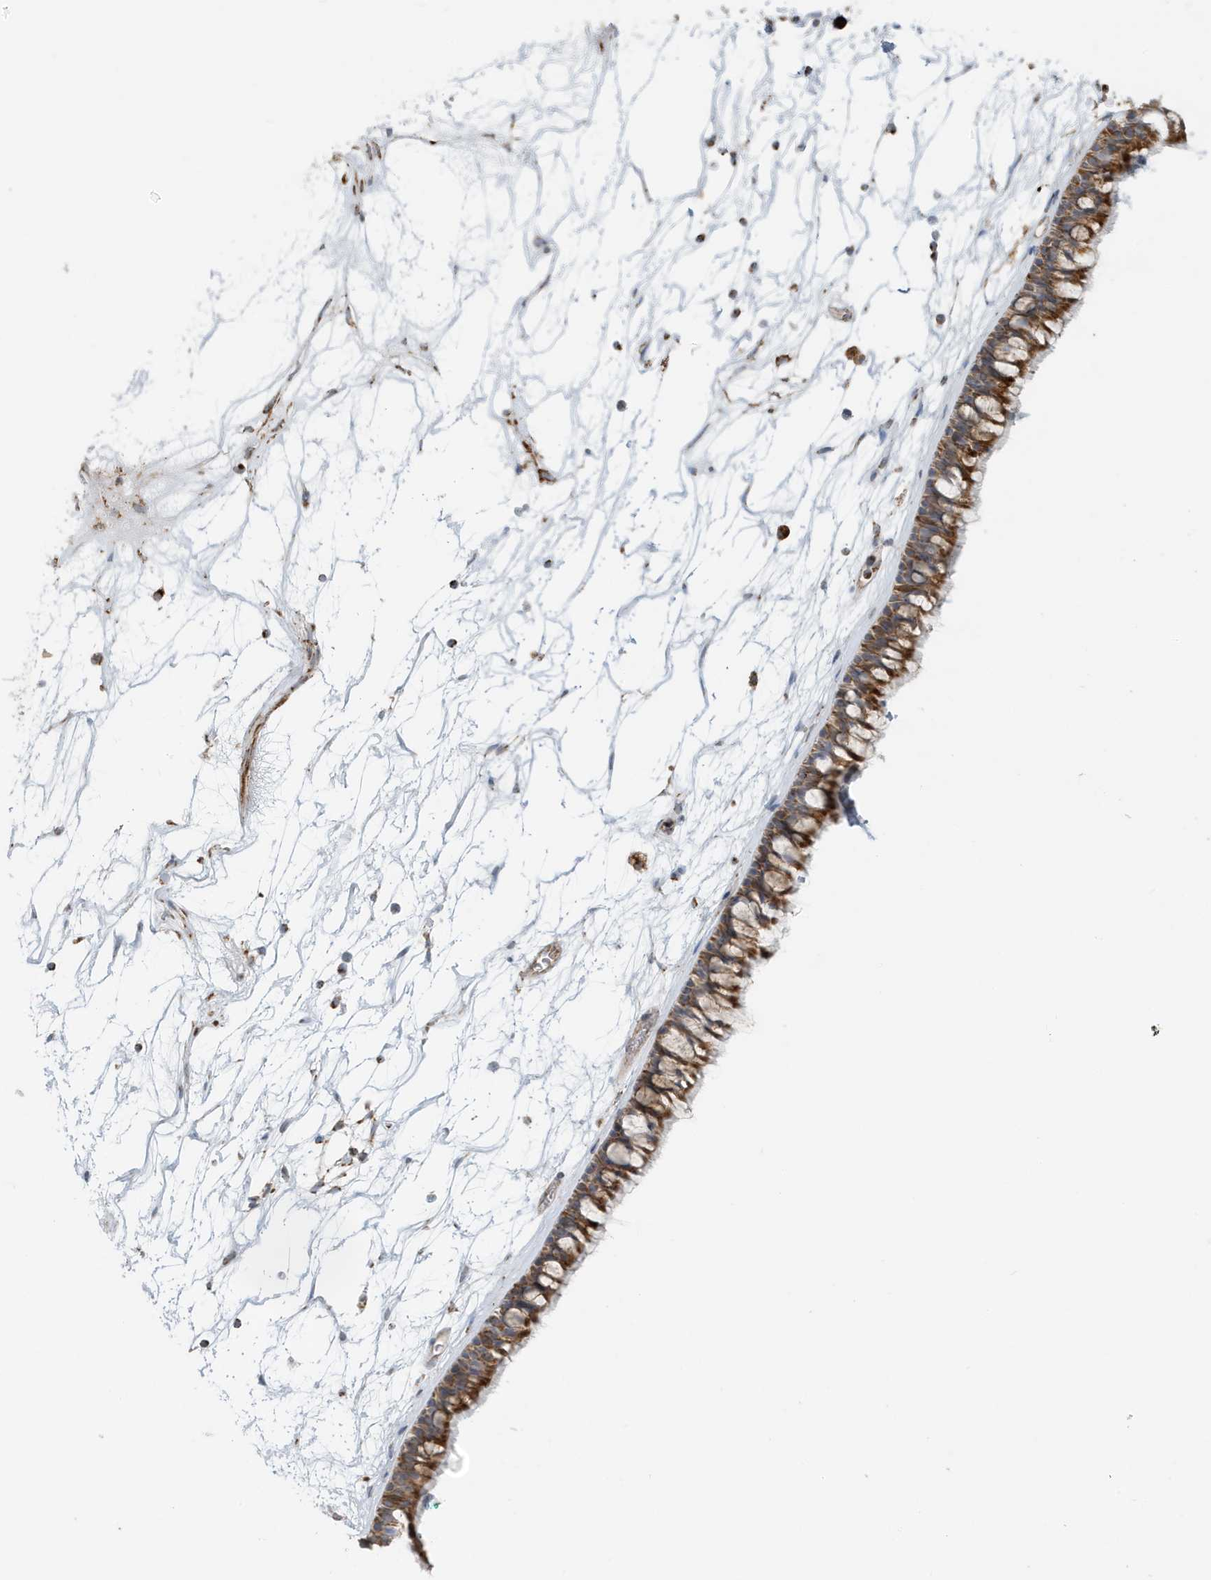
{"staining": {"intensity": "strong", "quantity": ">75%", "location": "cytoplasmic/membranous"}, "tissue": "nasopharynx", "cell_type": "Respiratory epithelial cells", "image_type": "normal", "snomed": [{"axis": "morphology", "description": "Normal tissue, NOS"}, {"axis": "topography", "description": "Nasopharynx"}], "caption": "Immunohistochemistry (DAB (3,3'-diaminobenzidine)) staining of benign nasopharynx reveals strong cytoplasmic/membranous protein expression in about >75% of respiratory epithelial cells.", "gene": "MAN1A1", "patient": {"sex": "male", "age": 64}}